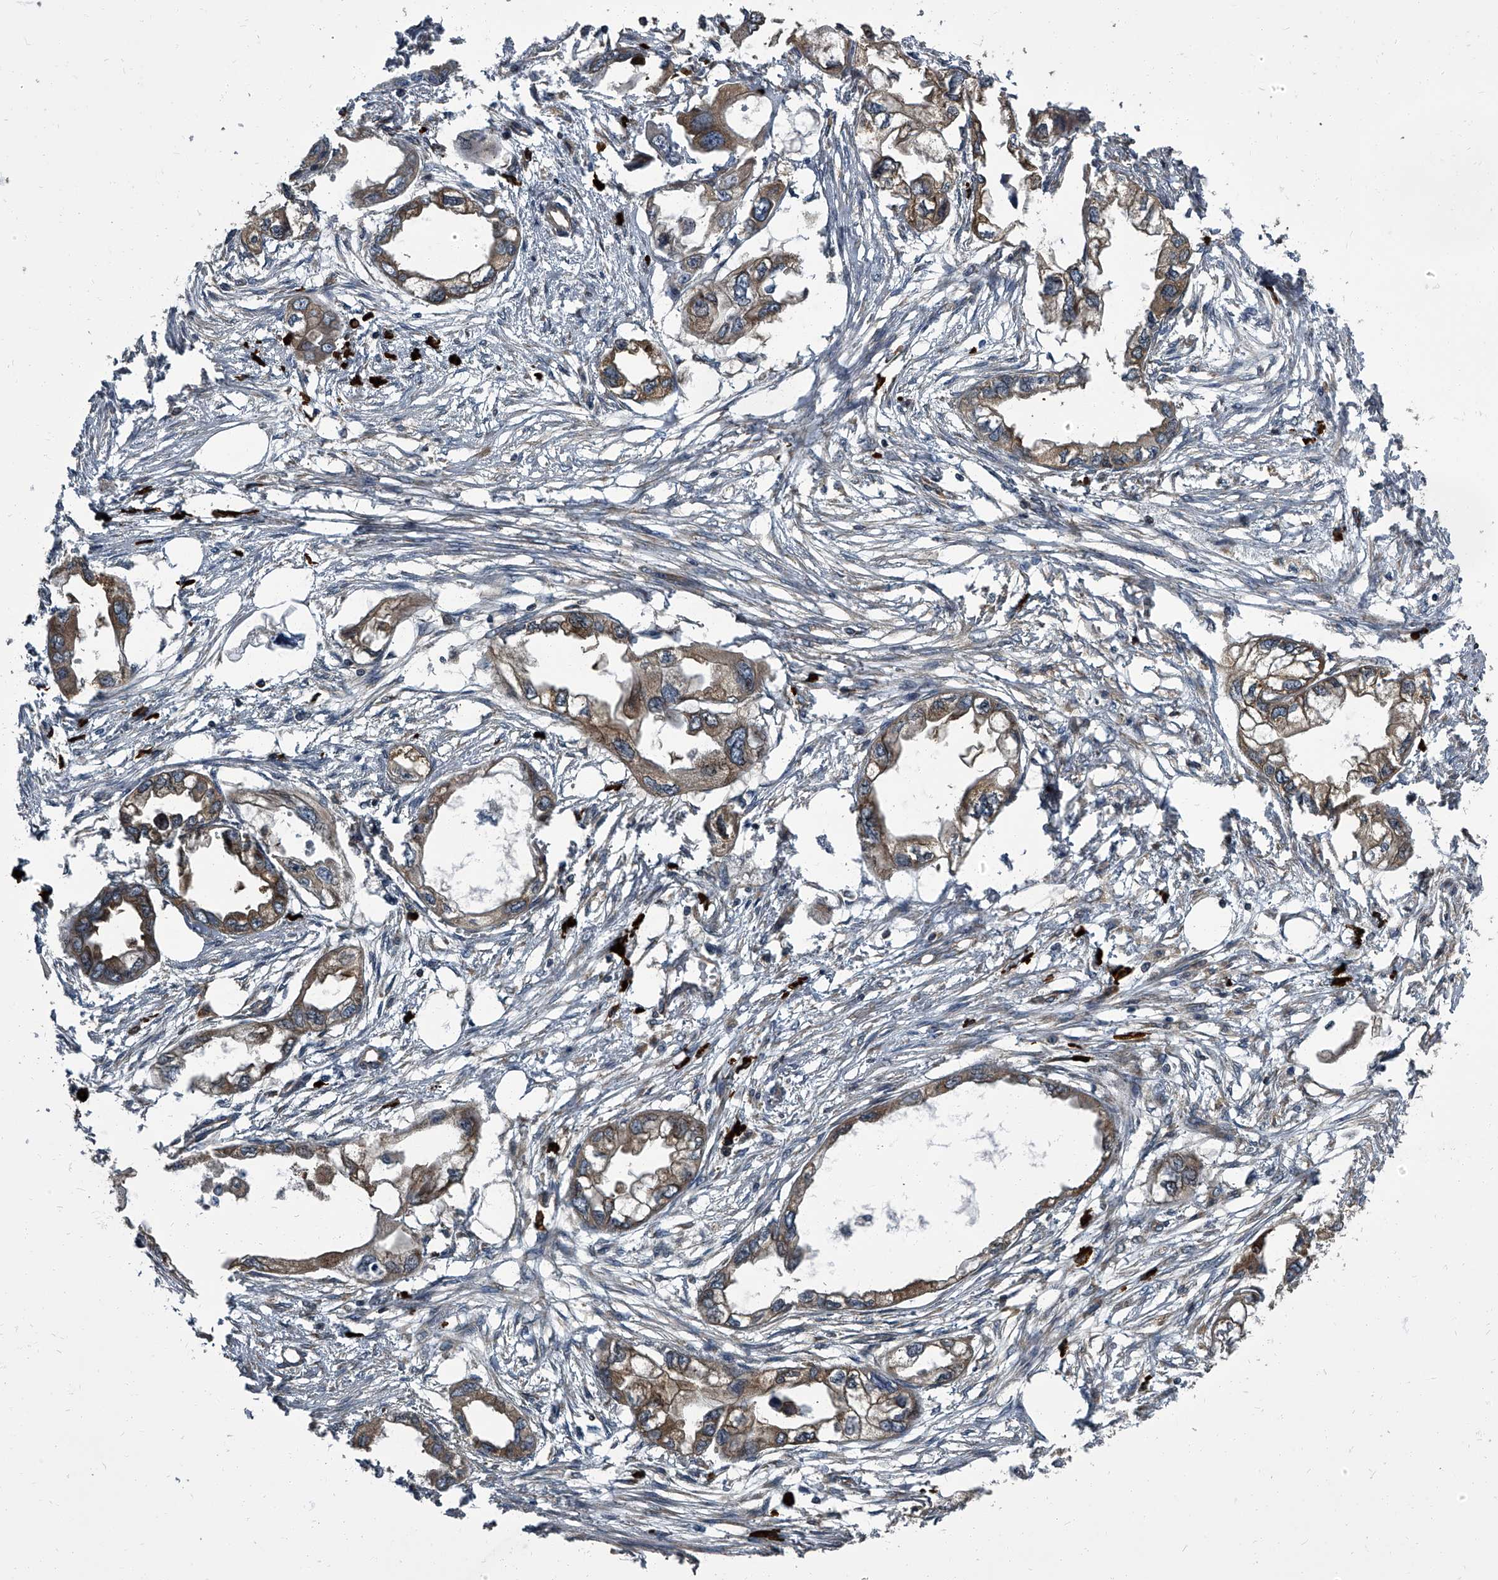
{"staining": {"intensity": "moderate", "quantity": ">75%", "location": "cytoplasmic/membranous"}, "tissue": "endometrial cancer", "cell_type": "Tumor cells", "image_type": "cancer", "snomed": [{"axis": "morphology", "description": "Adenocarcinoma, NOS"}, {"axis": "morphology", "description": "Adenocarcinoma, metastatic, NOS"}, {"axis": "topography", "description": "Adipose tissue"}, {"axis": "topography", "description": "Endometrium"}], "caption": "This is a micrograph of immunohistochemistry staining of adenocarcinoma (endometrial), which shows moderate staining in the cytoplasmic/membranous of tumor cells.", "gene": "CDV3", "patient": {"sex": "female", "age": 67}}